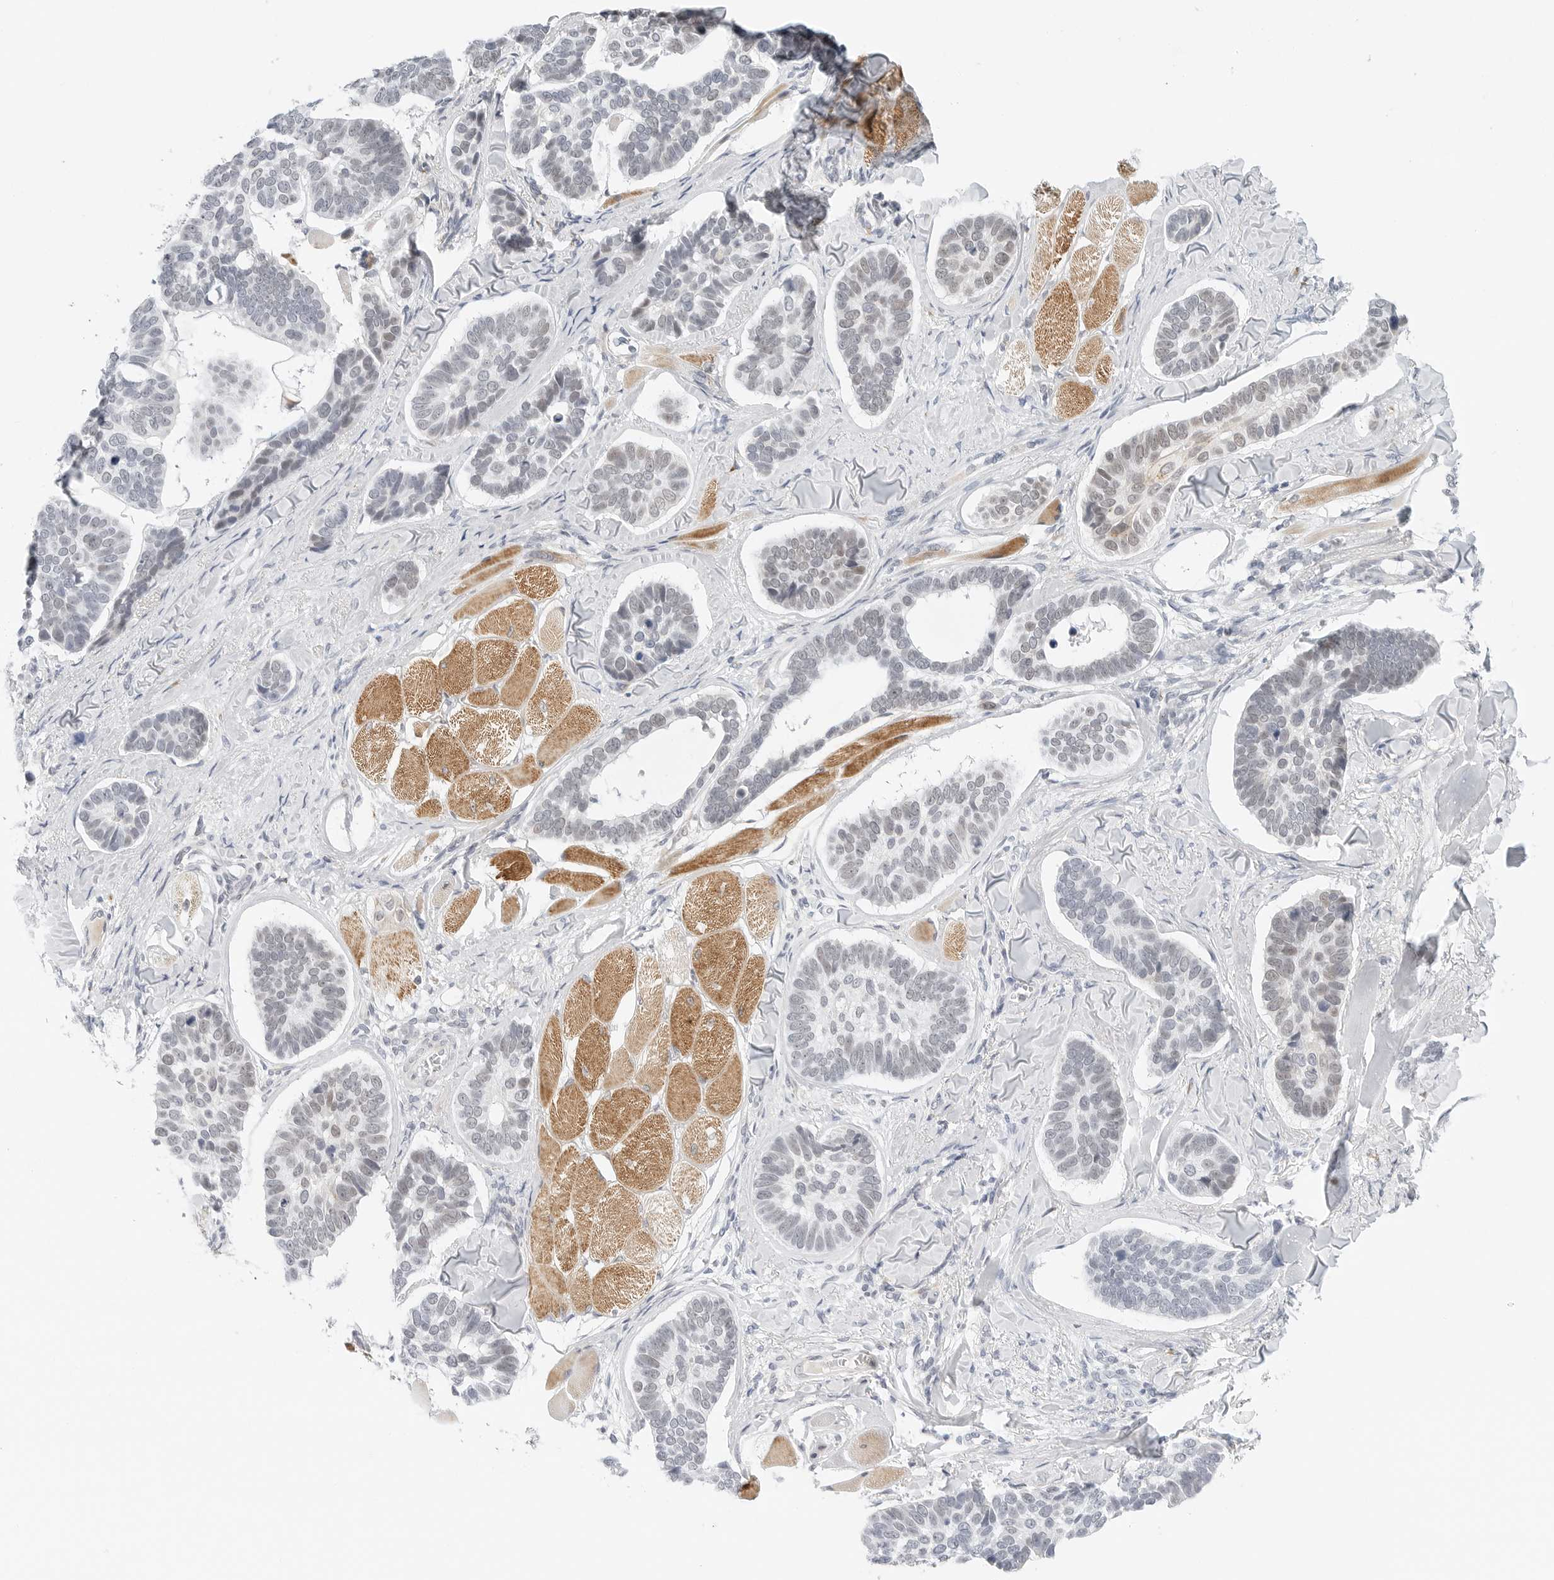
{"staining": {"intensity": "negative", "quantity": "none", "location": "none"}, "tissue": "skin cancer", "cell_type": "Tumor cells", "image_type": "cancer", "snomed": [{"axis": "morphology", "description": "Basal cell carcinoma"}, {"axis": "topography", "description": "Skin"}], "caption": "Skin cancer (basal cell carcinoma) stained for a protein using immunohistochemistry (IHC) displays no positivity tumor cells.", "gene": "TSEN2", "patient": {"sex": "male", "age": 62}}